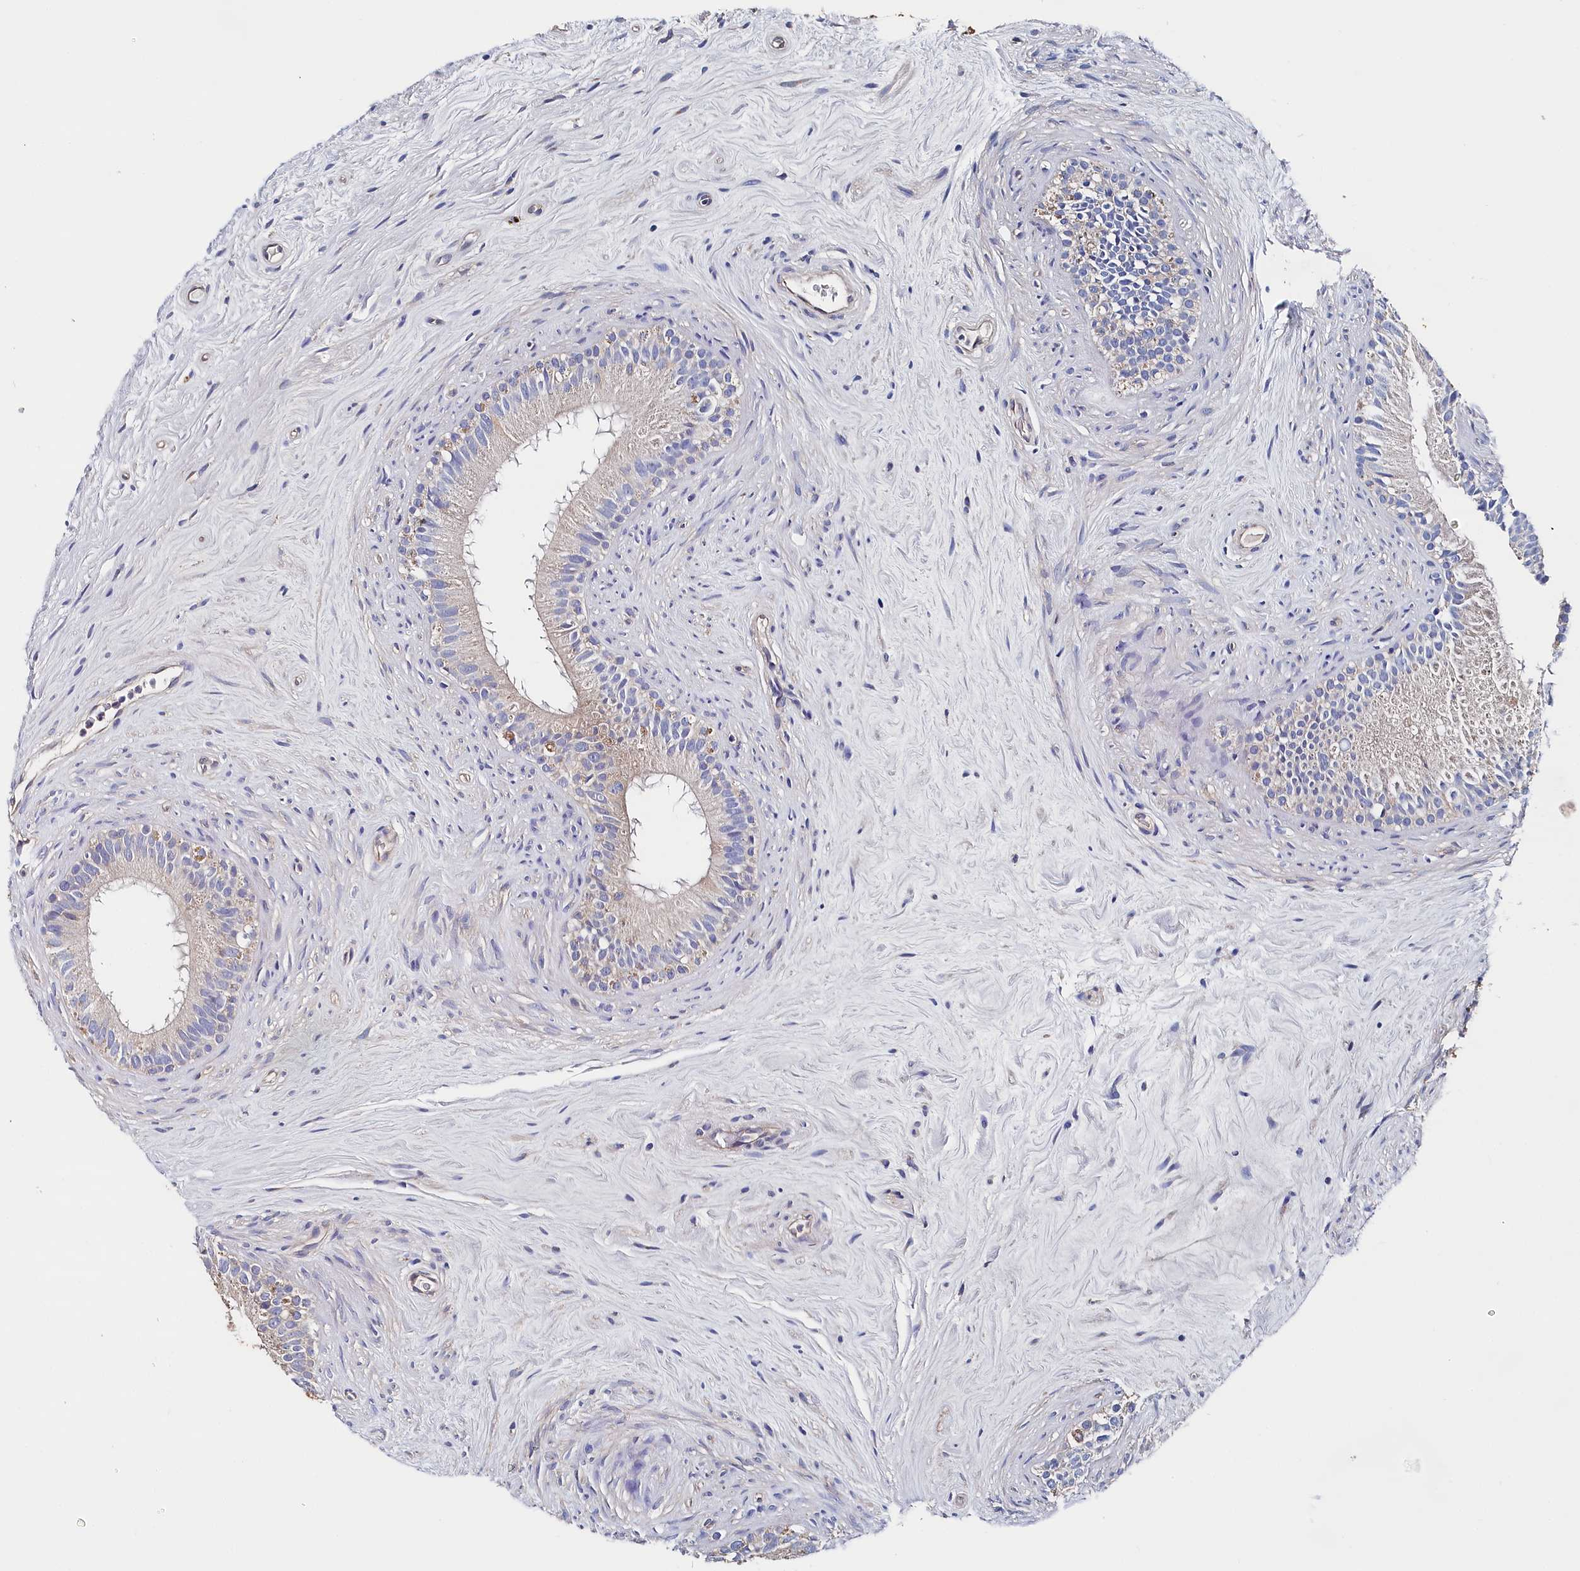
{"staining": {"intensity": "negative", "quantity": "none", "location": "none"}, "tissue": "epididymis", "cell_type": "Glandular cells", "image_type": "normal", "snomed": [{"axis": "morphology", "description": "Normal tissue, NOS"}, {"axis": "topography", "description": "Epididymis"}], "caption": "Immunohistochemical staining of unremarkable epididymis reveals no significant staining in glandular cells.", "gene": "BHMT", "patient": {"sex": "male", "age": 84}}